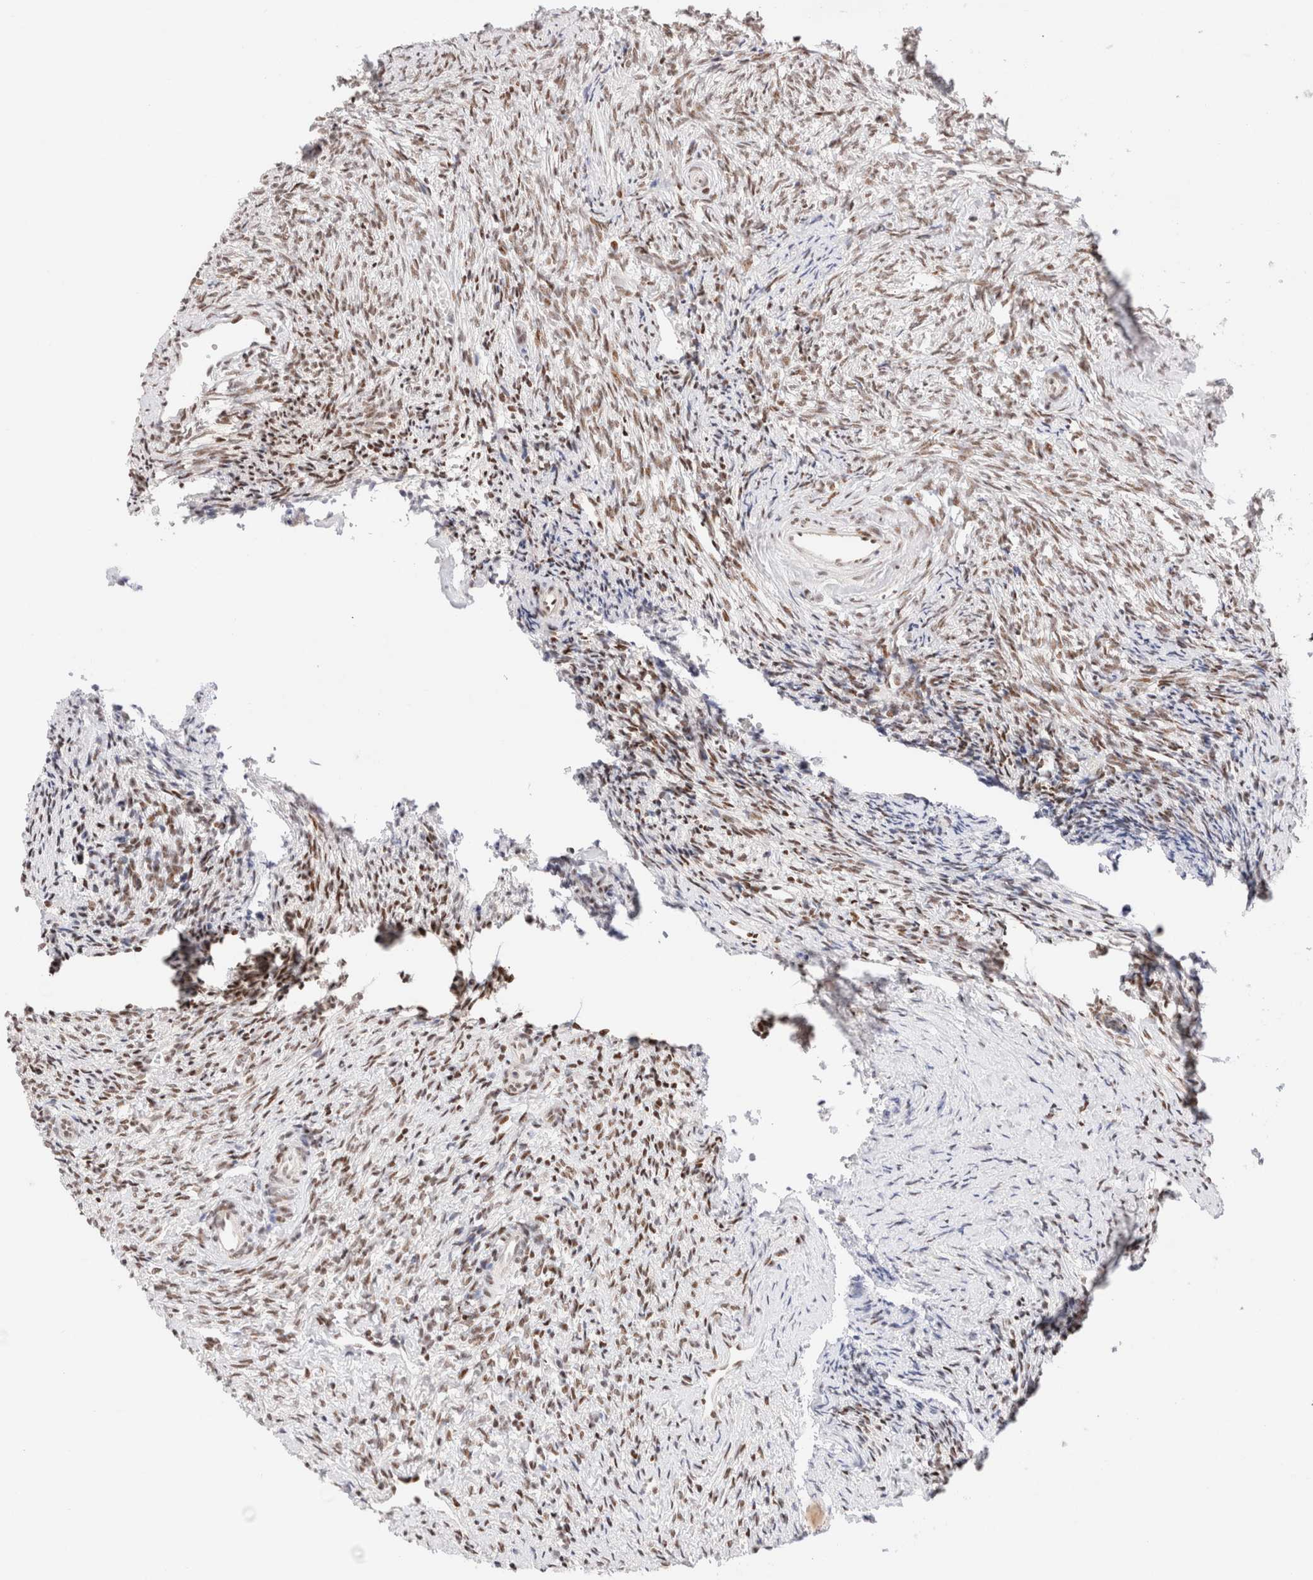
{"staining": {"intensity": "weak", "quantity": ">75%", "location": "nuclear"}, "tissue": "ovary", "cell_type": "Ovarian stroma cells", "image_type": "normal", "snomed": [{"axis": "morphology", "description": "Normal tissue, NOS"}, {"axis": "topography", "description": "Ovary"}], "caption": "Benign ovary was stained to show a protein in brown. There is low levels of weak nuclear expression in approximately >75% of ovarian stroma cells. The staining was performed using DAB, with brown indicating positive protein expression. Nuclei are stained blue with hematoxylin.", "gene": "ZNF282", "patient": {"sex": "female", "age": 41}}